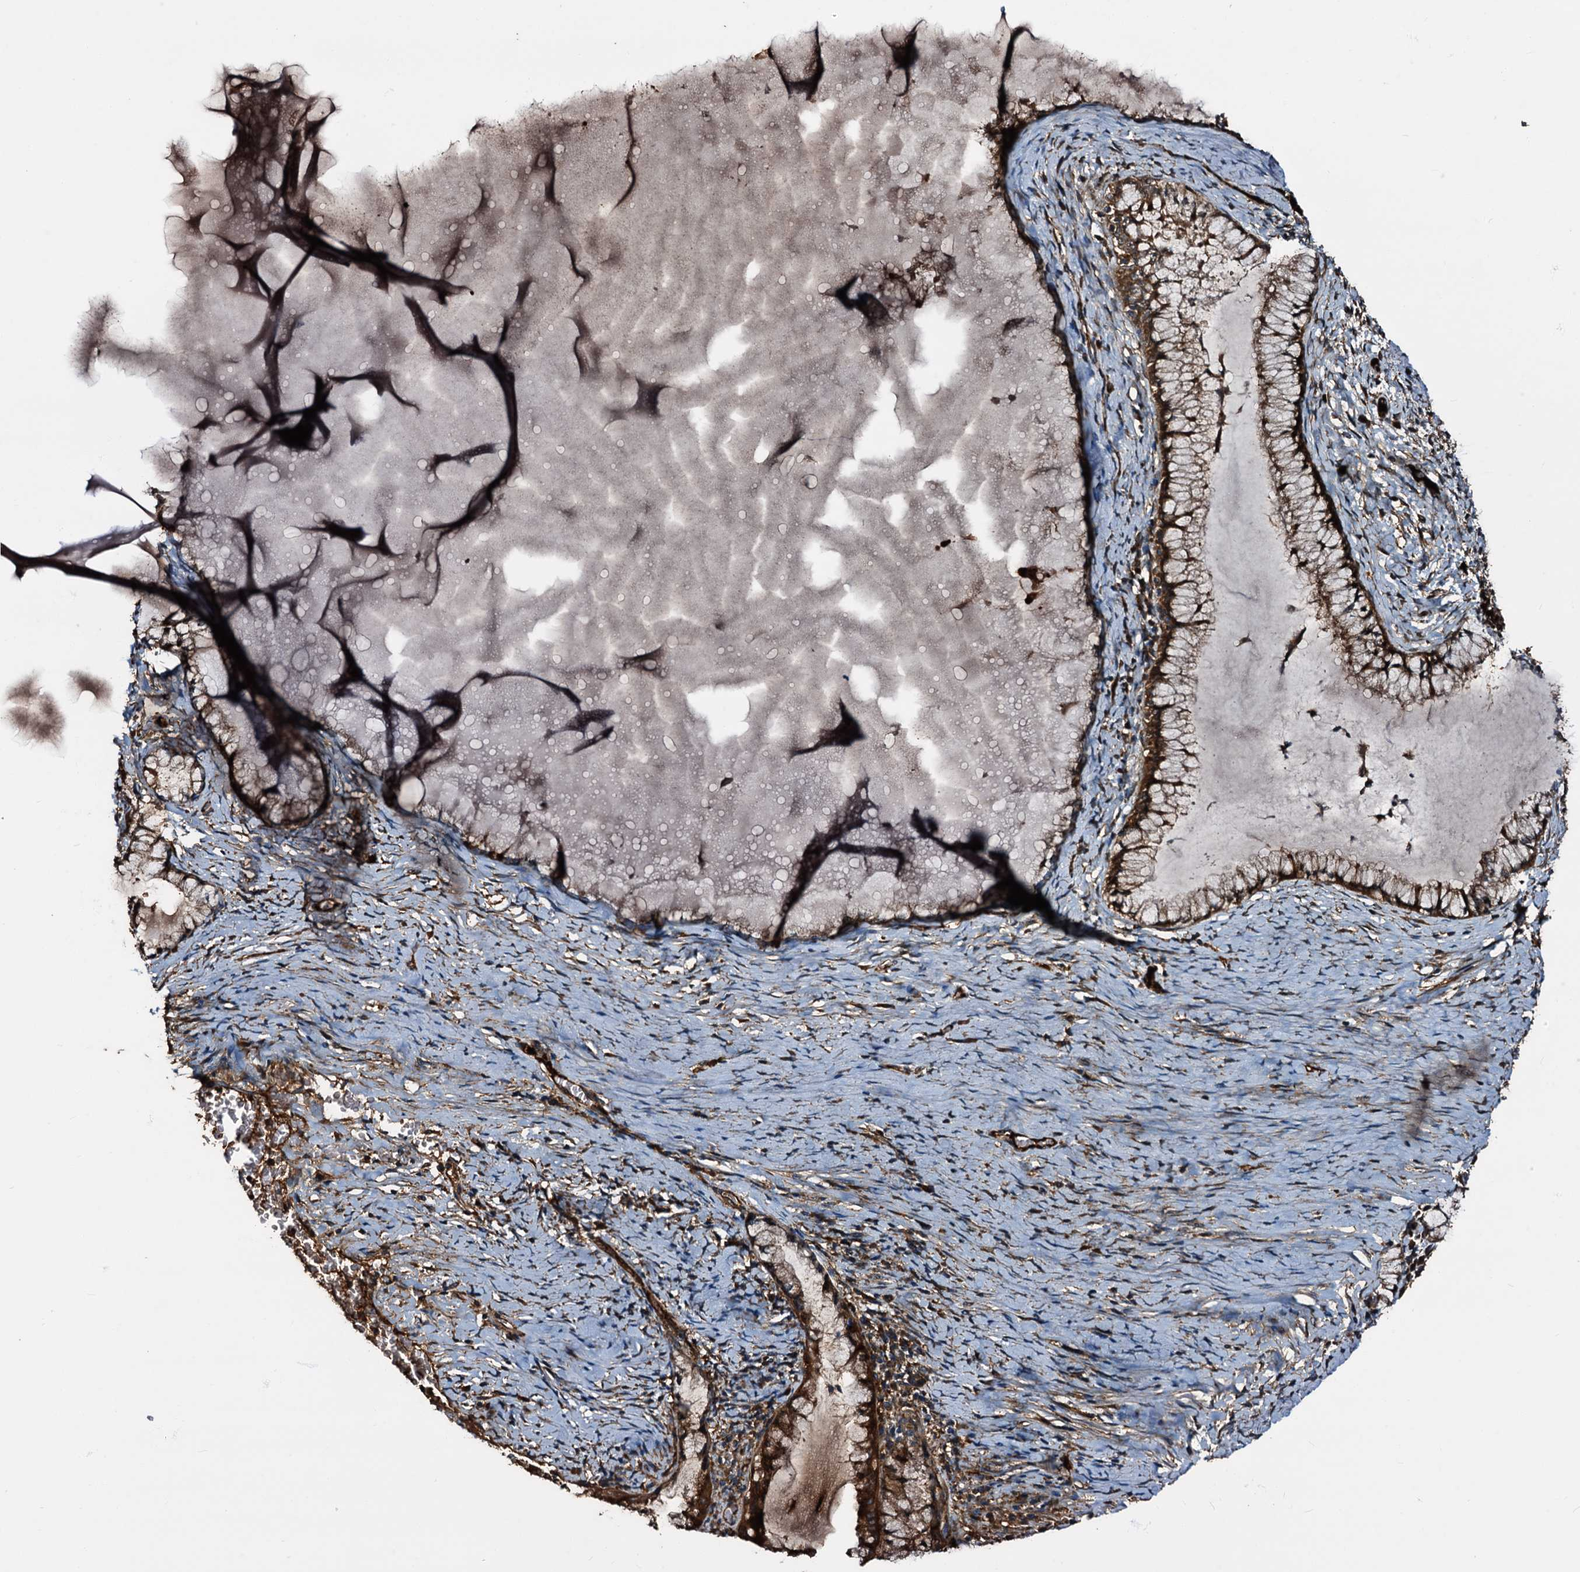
{"staining": {"intensity": "strong", "quantity": ">75%", "location": "cytoplasmic/membranous"}, "tissue": "cervix", "cell_type": "Glandular cells", "image_type": "normal", "snomed": [{"axis": "morphology", "description": "Normal tissue, NOS"}, {"axis": "topography", "description": "Cervix"}], "caption": "A brown stain highlights strong cytoplasmic/membranous positivity of a protein in glandular cells of unremarkable cervix.", "gene": "PEX5", "patient": {"sex": "female", "age": 42}}